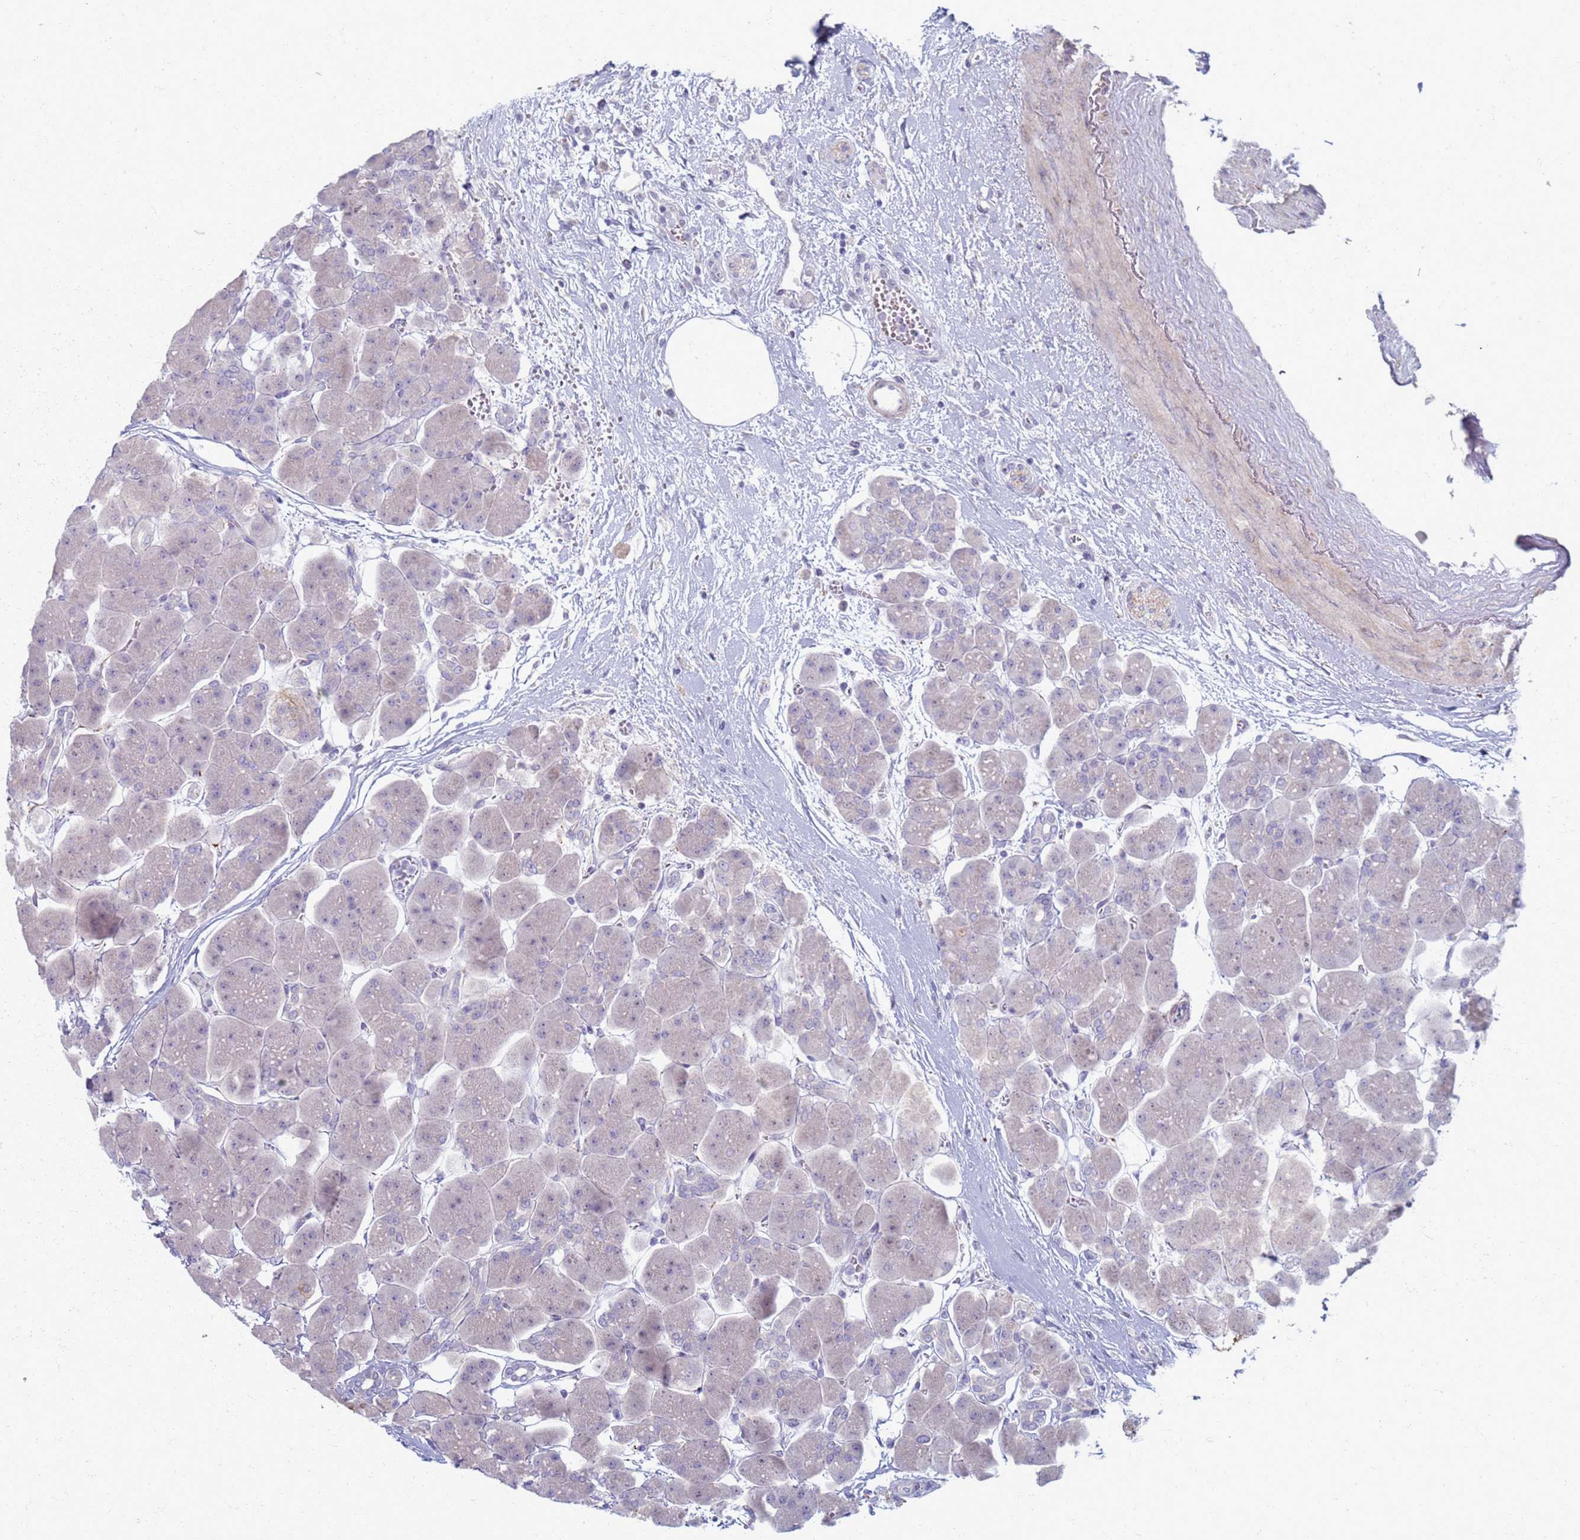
{"staining": {"intensity": "negative", "quantity": "none", "location": "none"}, "tissue": "pancreas", "cell_type": "Exocrine glandular cells", "image_type": "normal", "snomed": [{"axis": "morphology", "description": "Normal tissue, NOS"}, {"axis": "topography", "description": "Pancreas"}], "caption": "Immunohistochemical staining of benign pancreas demonstrates no significant expression in exocrine glandular cells. Nuclei are stained in blue.", "gene": "CLCA2", "patient": {"sex": "male", "age": 66}}